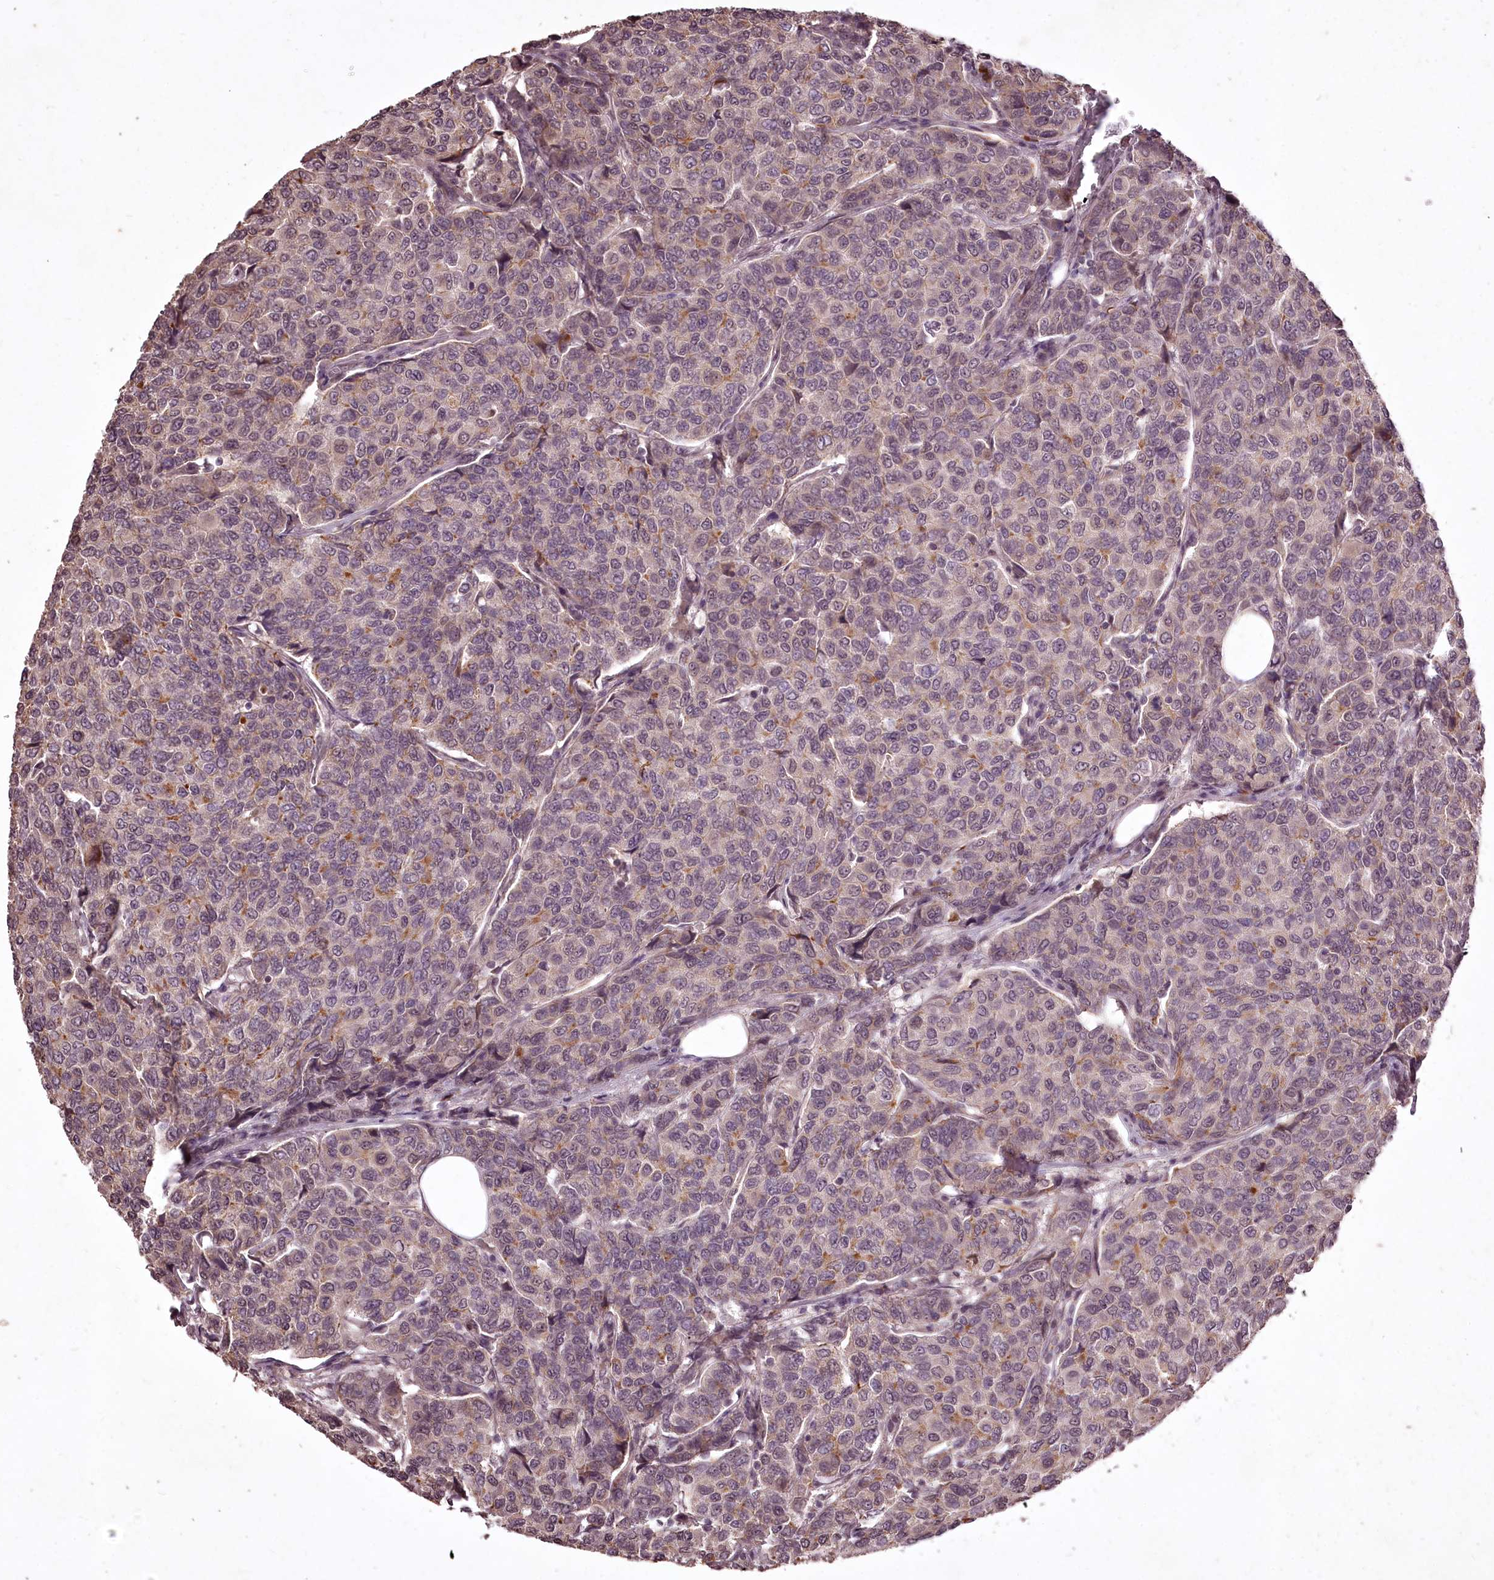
{"staining": {"intensity": "weak", "quantity": "25%-75%", "location": "cytoplasmic/membranous"}, "tissue": "breast cancer", "cell_type": "Tumor cells", "image_type": "cancer", "snomed": [{"axis": "morphology", "description": "Duct carcinoma"}, {"axis": "topography", "description": "Breast"}], "caption": "Immunohistochemical staining of human breast cancer exhibits weak cytoplasmic/membranous protein positivity in about 25%-75% of tumor cells.", "gene": "ADRA1D", "patient": {"sex": "female", "age": 55}}